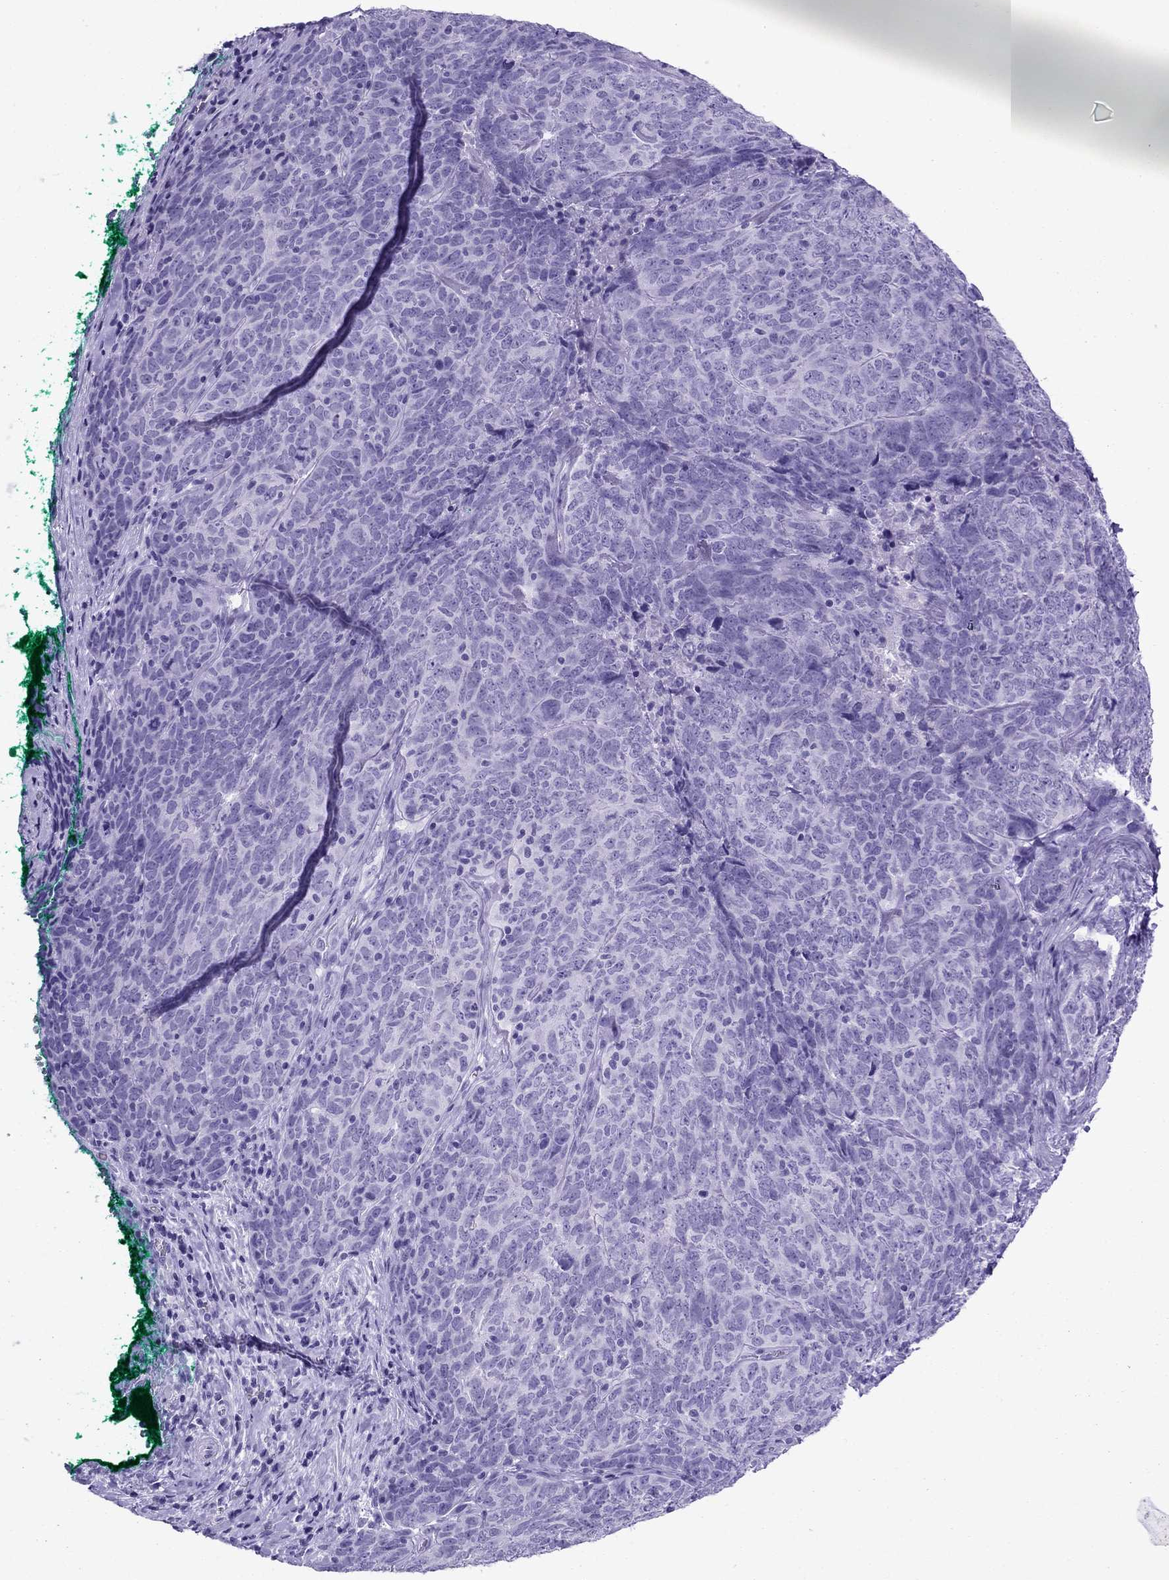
{"staining": {"intensity": "negative", "quantity": "none", "location": "none"}, "tissue": "skin cancer", "cell_type": "Tumor cells", "image_type": "cancer", "snomed": [{"axis": "morphology", "description": "Squamous cell carcinoma, NOS"}, {"axis": "topography", "description": "Skin"}, {"axis": "topography", "description": "Anal"}], "caption": "A high-resolution photomicrograph shows immunohistochemistry (IHC) staining of skin cancer (squamous cell carcinoma), which reveals no significant positivity in tumor cells.", "gene": "ATP4A", "patient": {"sex": "female", "age": 51}}